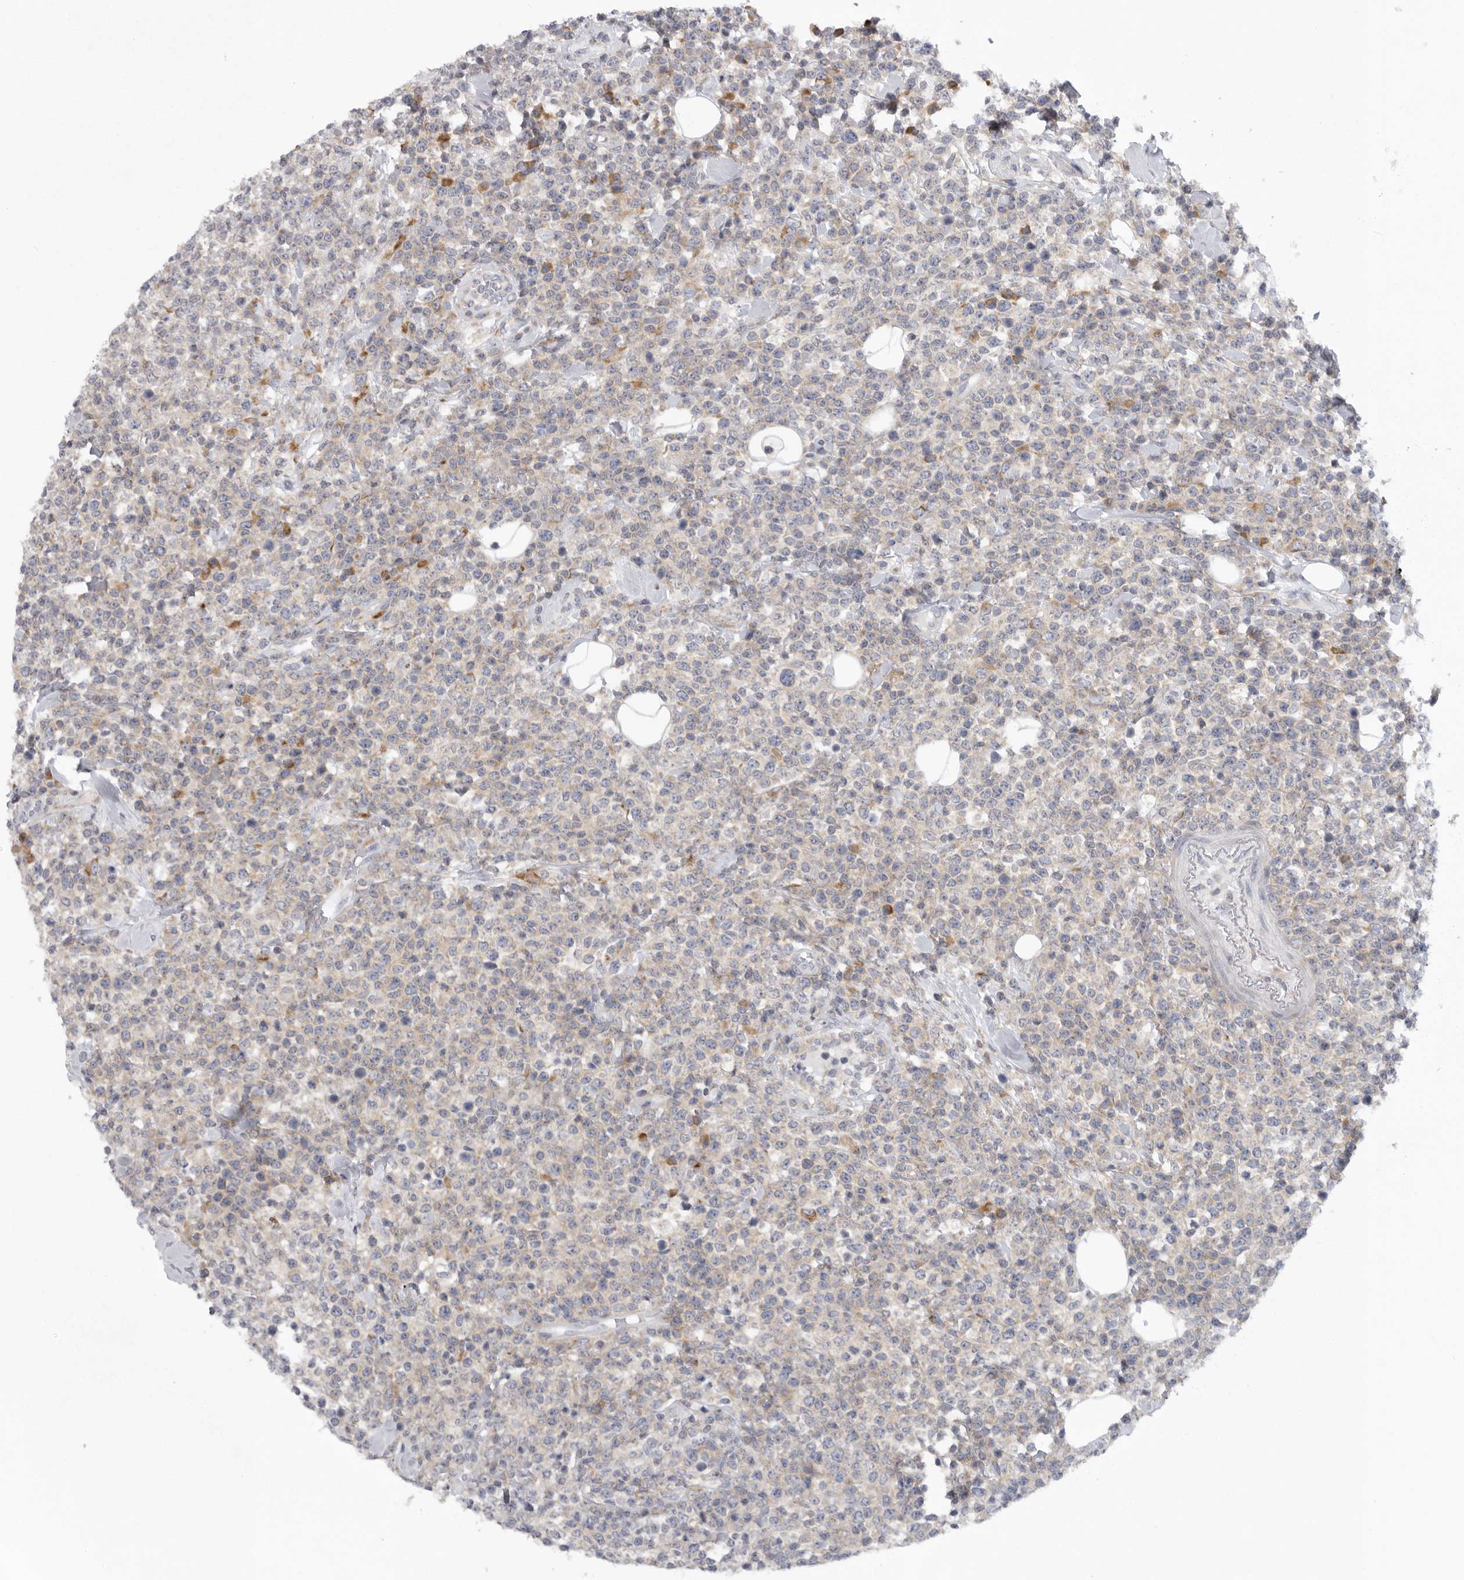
{"staining": {"intensity": "negative", "quantity": "none", "location": "none"}, "tissue": "lymphoma", "cell_type": "Tumor cells", "image_type": "cancer", "snomed": [{"axis": "morphology", "description": "Malignant lymphoma, non-Hodgkin's type, High grade"}, {"axis": "topography", "description": "Colon"}], "caption": "Photomicrograph shows no significant protein expression in tumor cells of lymphoma.", "gene": "USP24", "patient": {"sex": "female", "age": 53}}